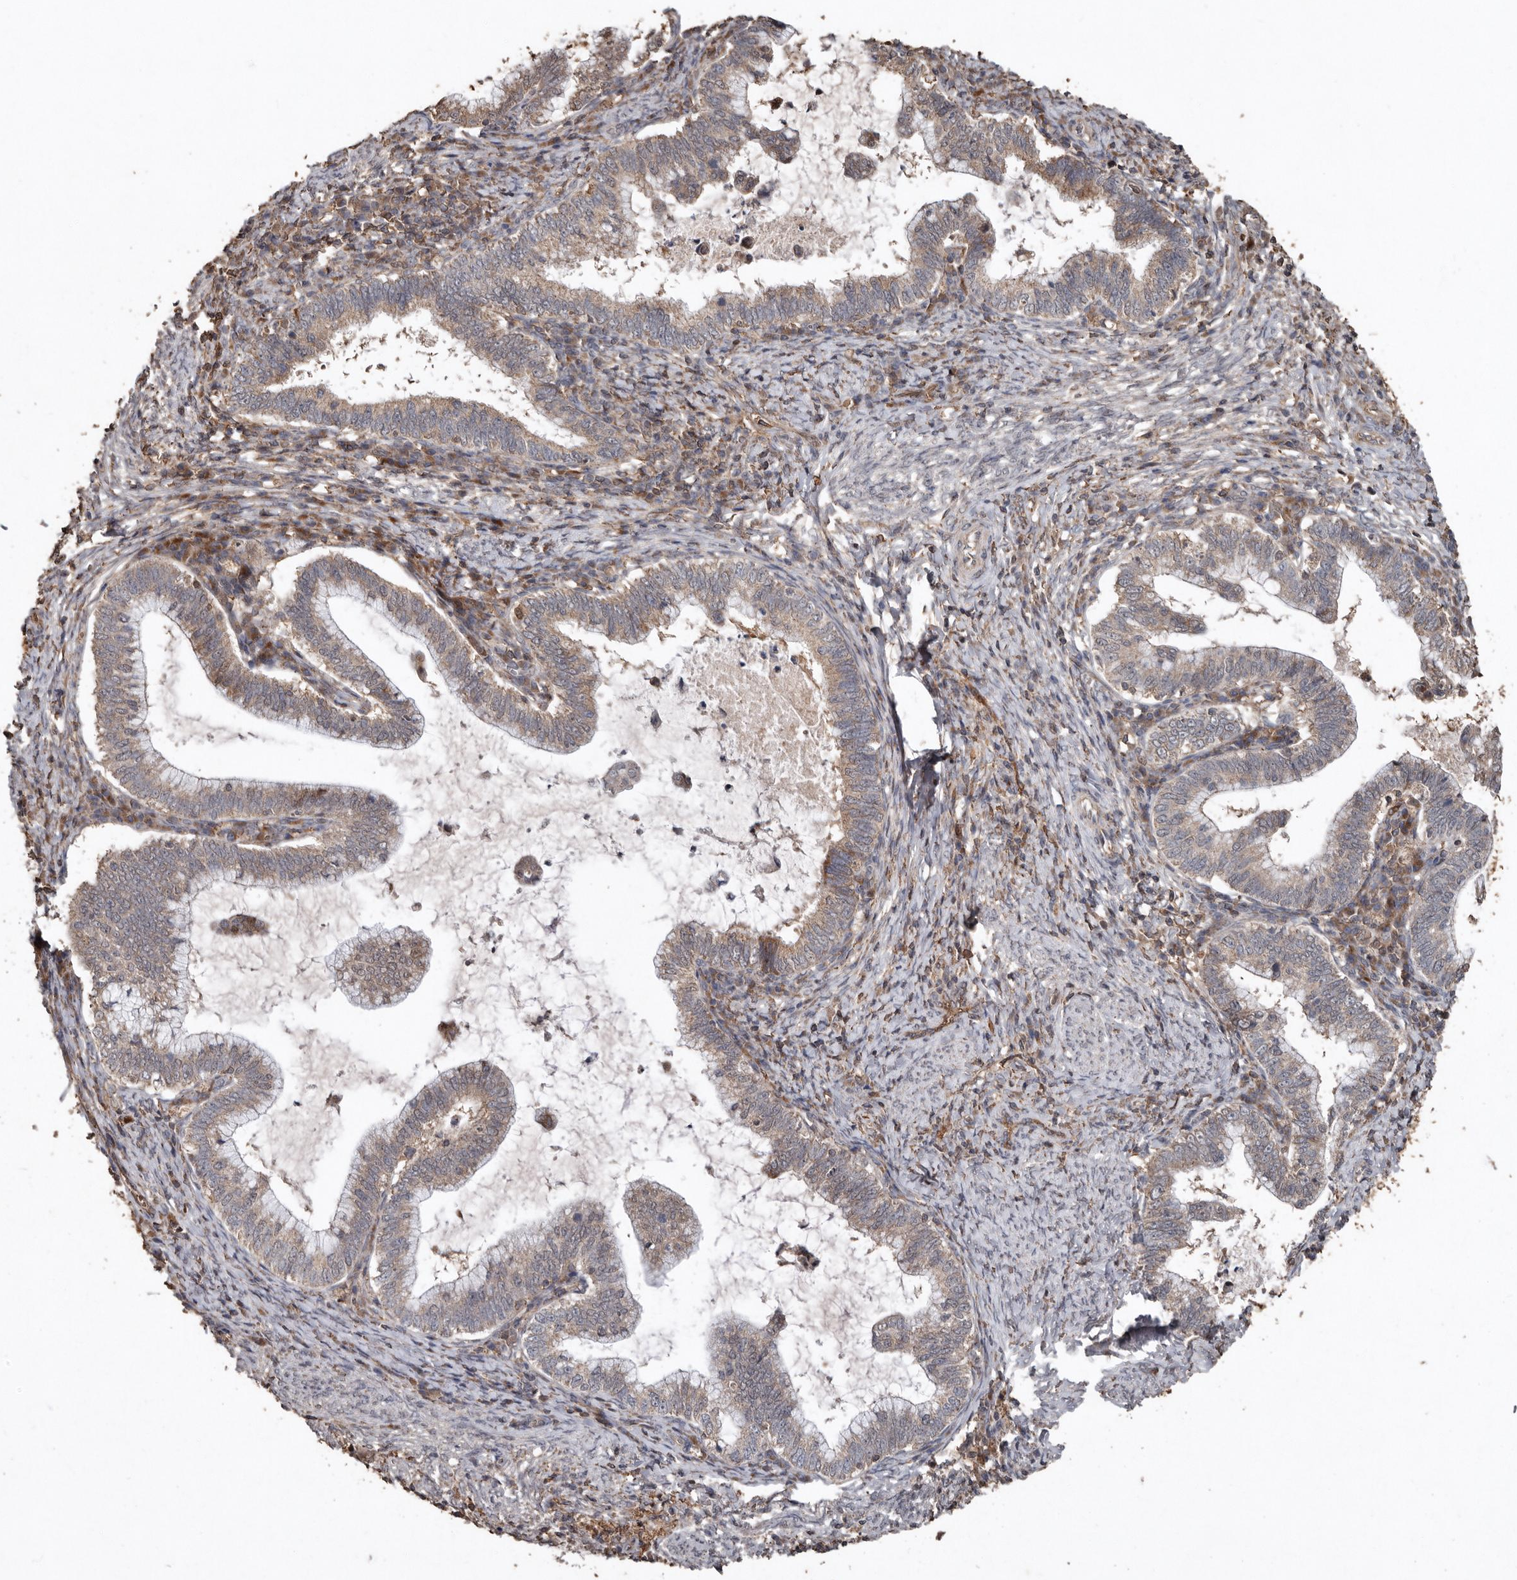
{"staining": {"intensity": "weak", "quantity": ">75%", "location": "cytoplasmic/membranous"}, "tissue": "cervical cancer", "cell_type": "Tumor cells", "image_type": "cancer", "snomed": [{"axis": "morphology", "description": "Adenocarcinoma, NOS"}, {"axis": "topography", "description": "Cervix"}], "caption": "Immunohistochemical staining of human cervical cancer exhibits low levels of weak cytoplasmic/membranous protein staining in about >75% of tumor cells.", "gene": "RANBP17", "patient": {"sex": "female", "age": 36}}